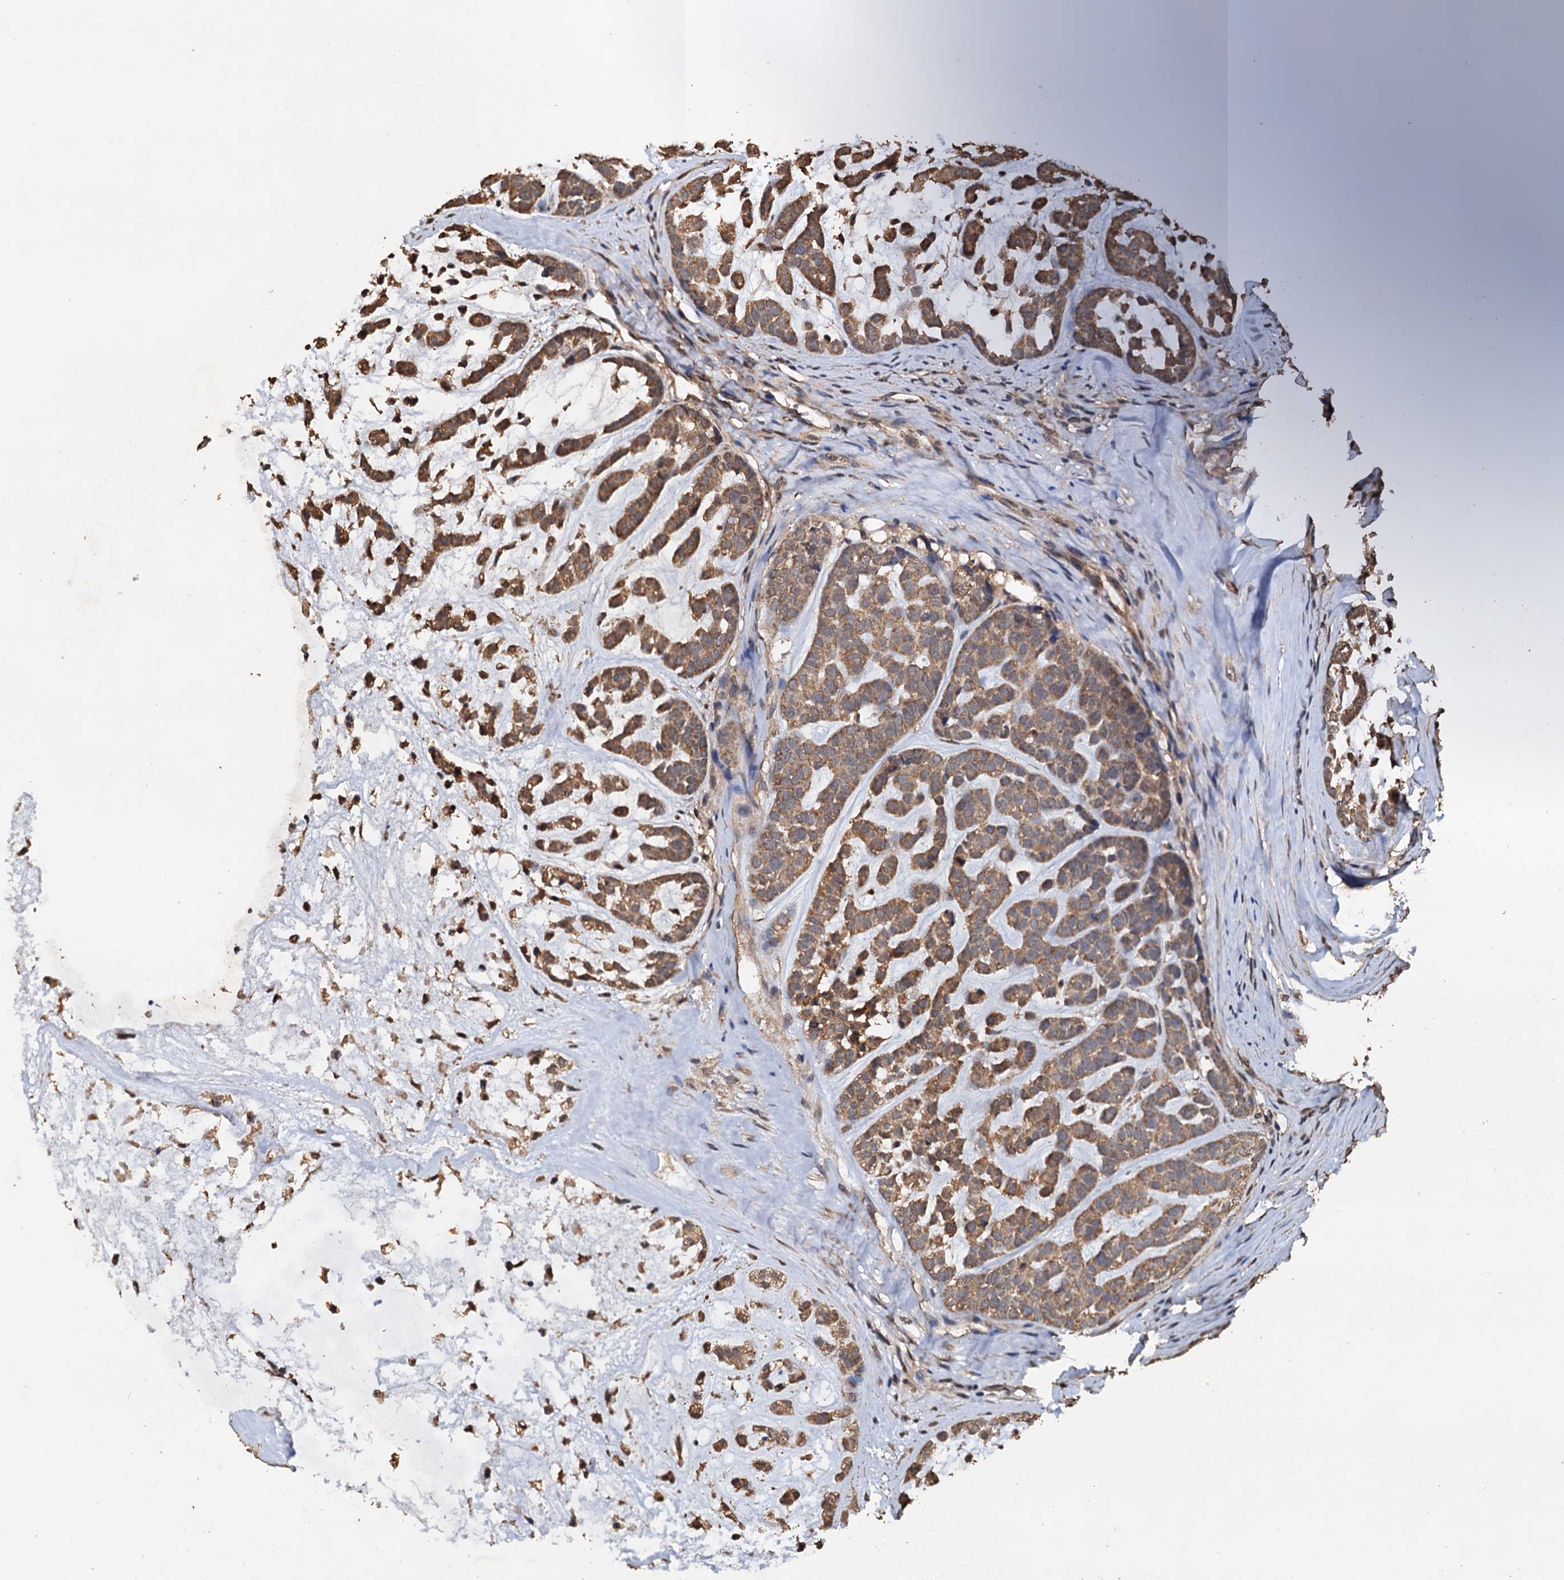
{"staining": {"intensity": "moderate", "quantity": ">75%", "location": "cytoplasmic/membranous"}, "tissue": "head and neck cancer", "cell_type": "Tumor cells", "image_type": "cancer", "snomed": [{"axis": "morphology", "description": "Adenocarcinoma, NOS"}, {"axis": "morphology", "description": "Adenoma, NOS"}, {"axis": "topography", "description": "Head-Neck"}], "caption": "High-power microscopy captured an IHC image of head and neck cancer (adenocarcinoma), revealing moderate cytoplasmic/membranous staining in approximately >75% of tumor cells. (DAB IHC, brown staining for protein, blue staining for nuclei).", "gene": "PSMD9", "patient": {"sex": "female", "age": 55}}